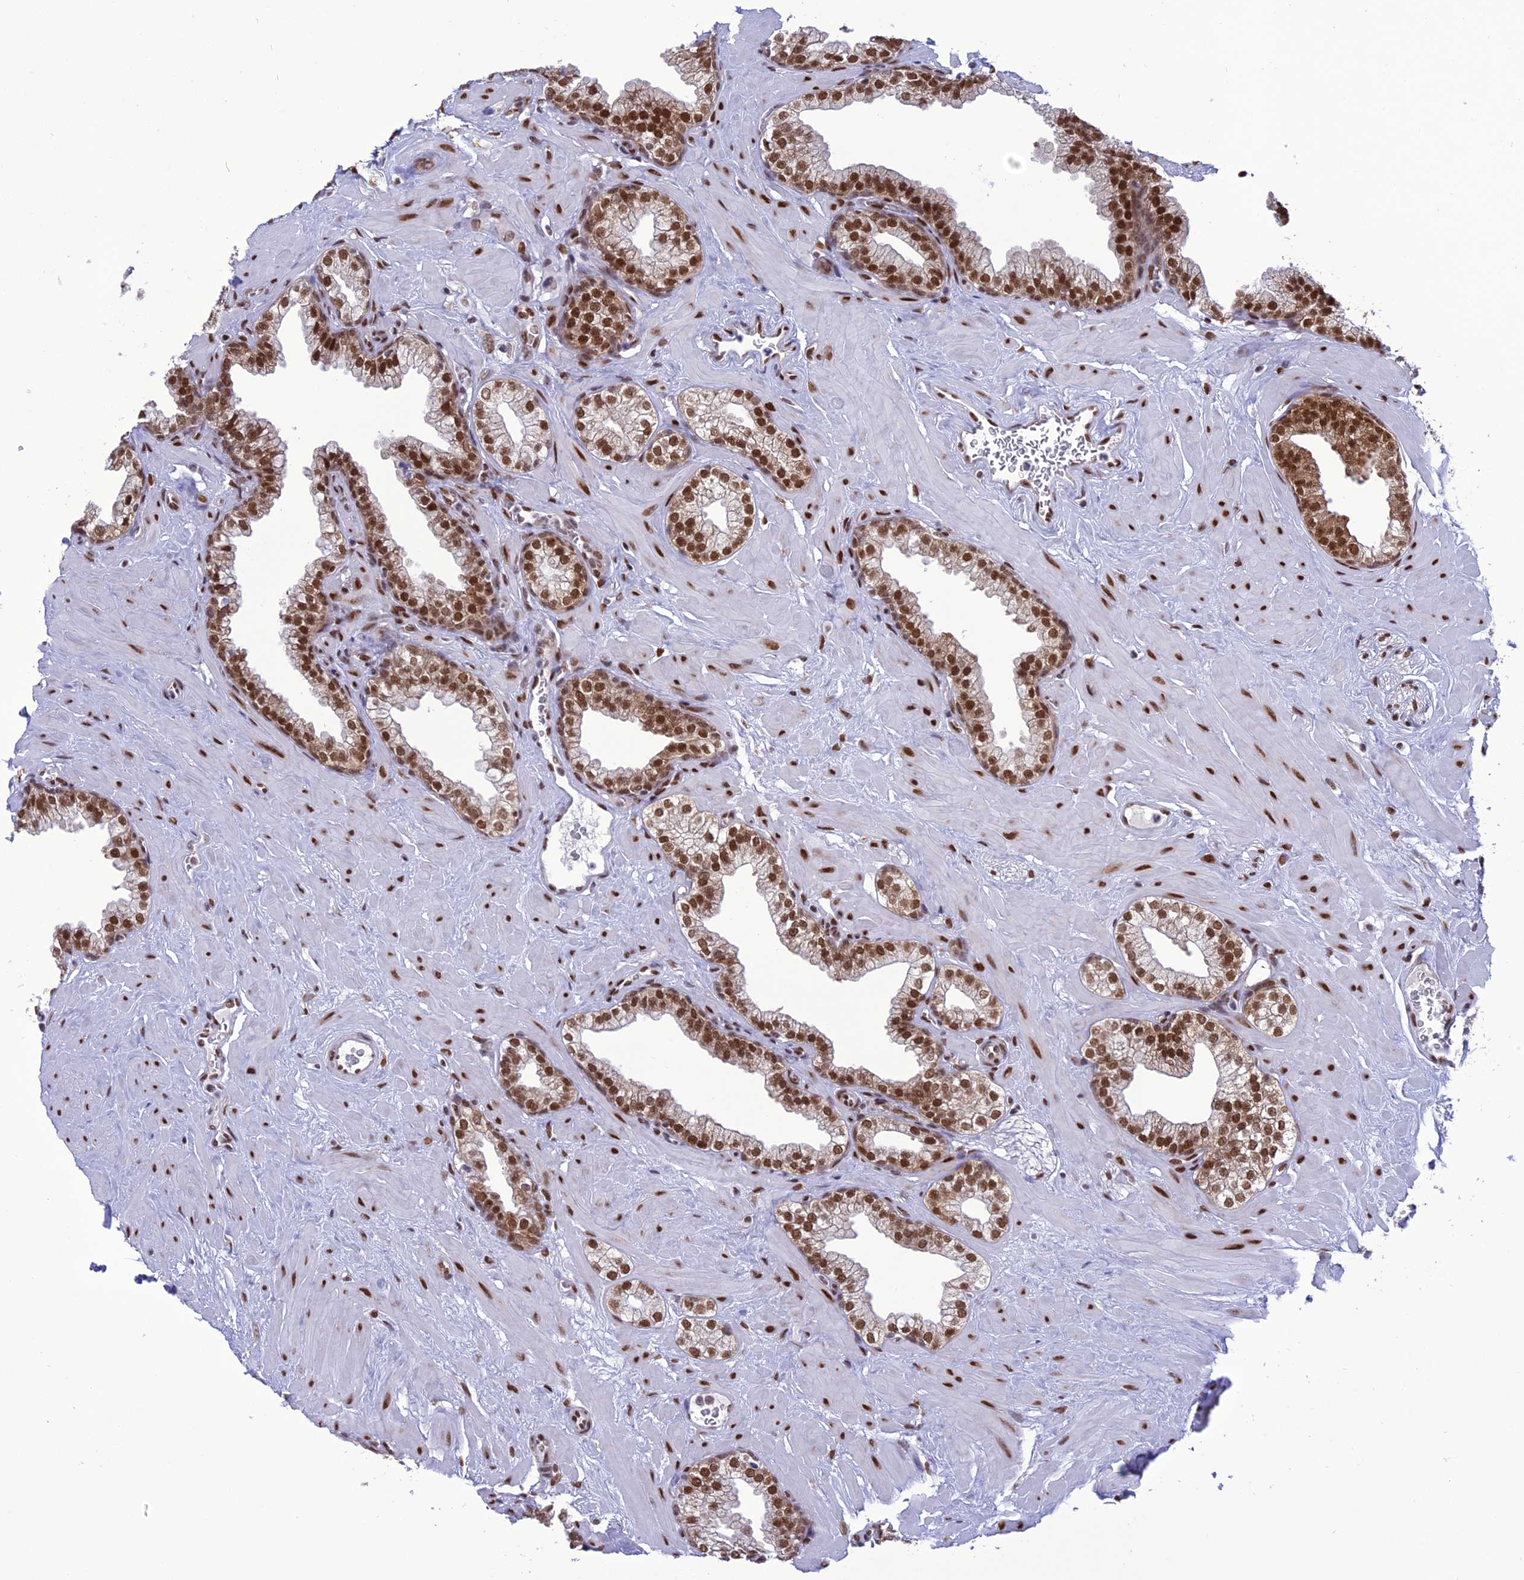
{"staining": {"intensity": "strong", "quantity": ">75%", "location": "nuclear"}, "tissue": "prostate", "cell_type": "Glandular cells", "image_type": "normal", "snomed": [{"axis": "morphology", "description": "Normal tissue, NOS"}, {"axis": "morphology", "description": "Urothelial carcinoma, Low grade"}, {"axis": "topography", "description": "Urinary bladder"}, {"axis": "topography", "description": "Prostate"}], "caption": "Prostate stained with immunohistochemistry (IHC) demonstrates strong nuclear expression in about >75% of glandular cells.", "gene": "DDX1", "patient": {"sex": "male", "age": 60}}